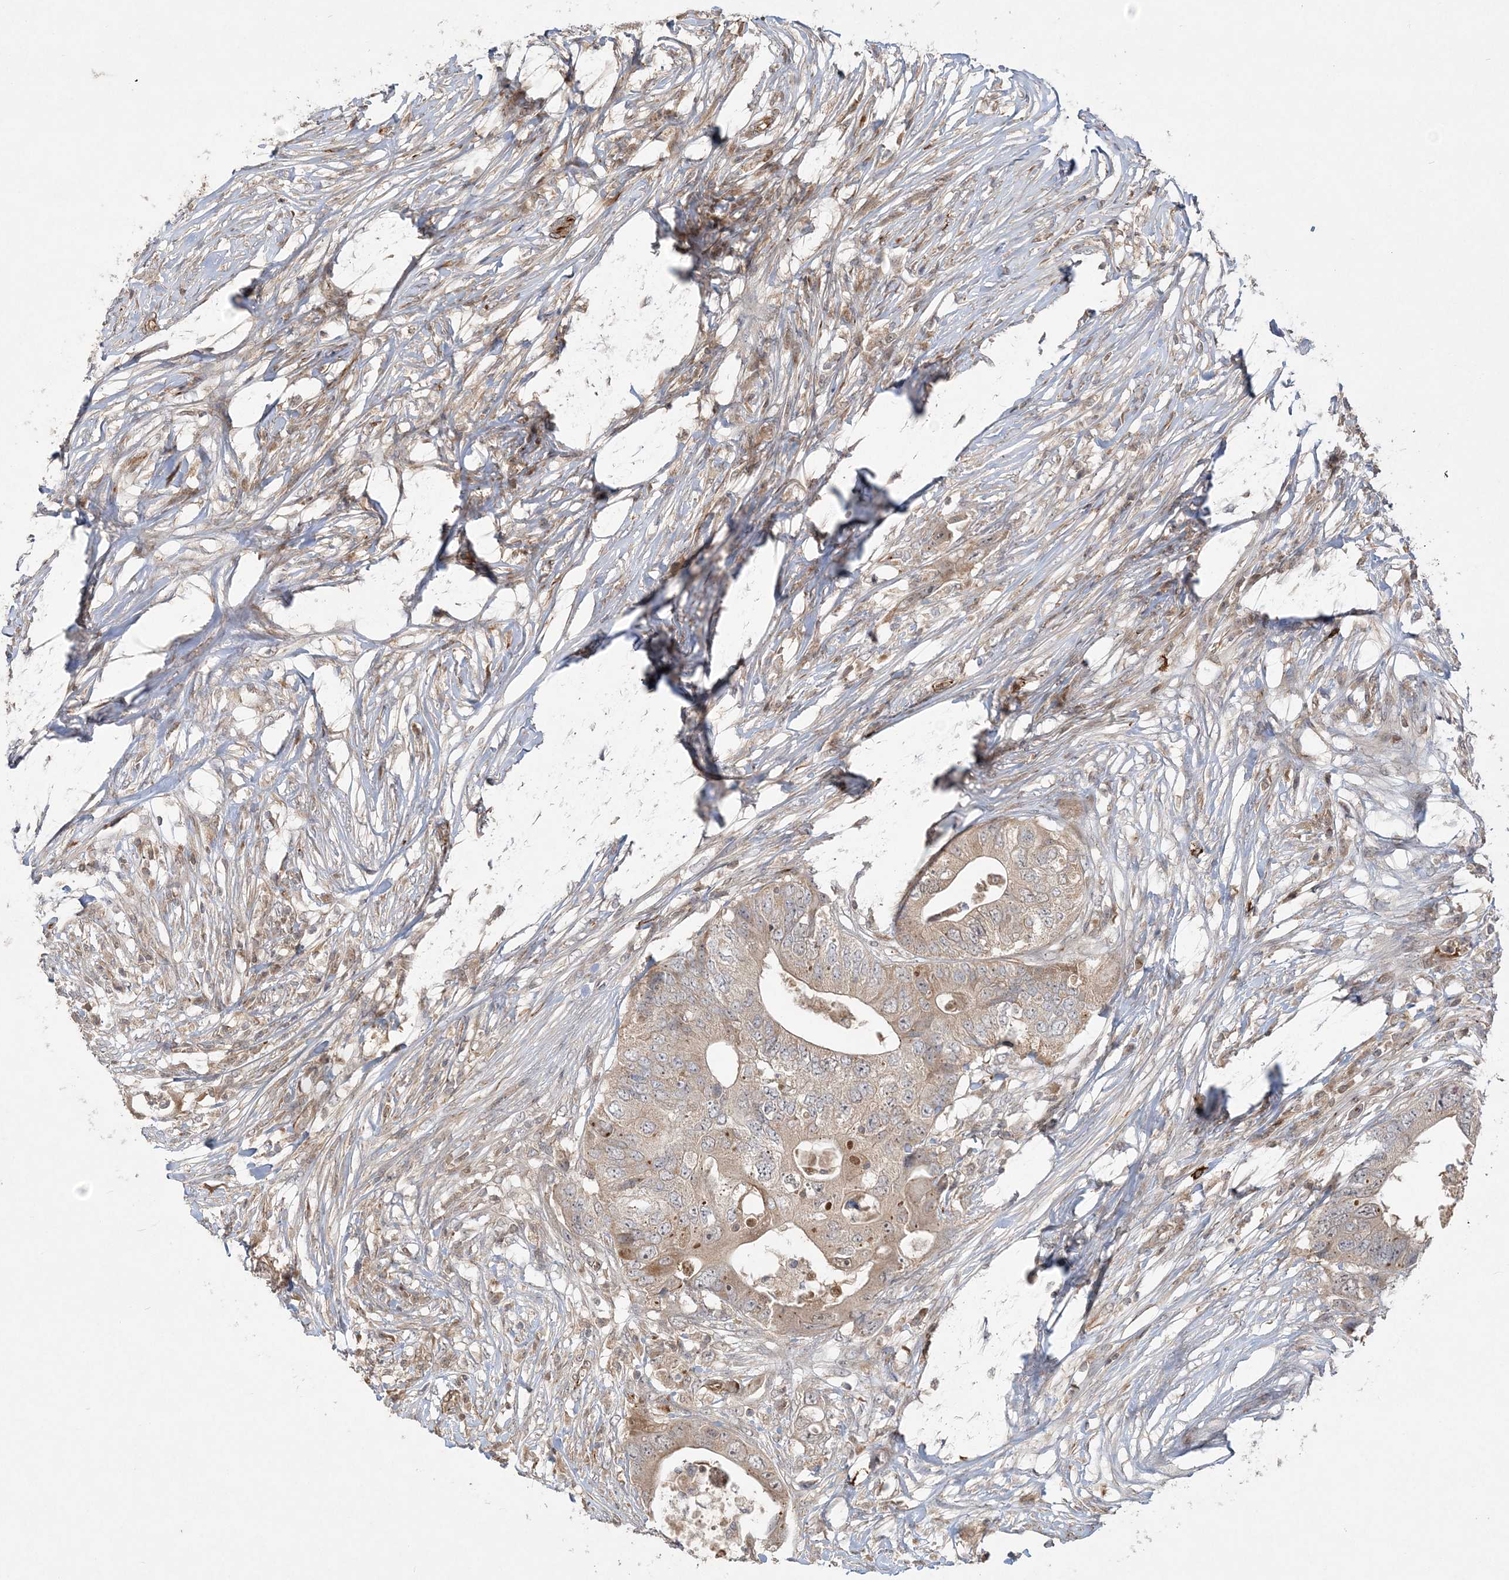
{"staining": {"intensity": "moderate", "quantity": ">75%", "location": "cytoplasmic/membranous,nuclear"}, "tissue": "colorectal cancer", "cell_type": "Tumor cells", "image_type": "cancer", "snomed": [{"axis": "morphology", "description": "Adenocarcinoma, NOS"}, {"axis": "topography", "description": "Colon"}], "caption": "Immunohistochemical staining of adenocarcinoma (colorectal) displays moderate cytoplasmic/membranous and nuclear protein positivity in about >75% of tumor cells.", "gene": "INPP1", "patient": {"sex": "male", "age": 71}}